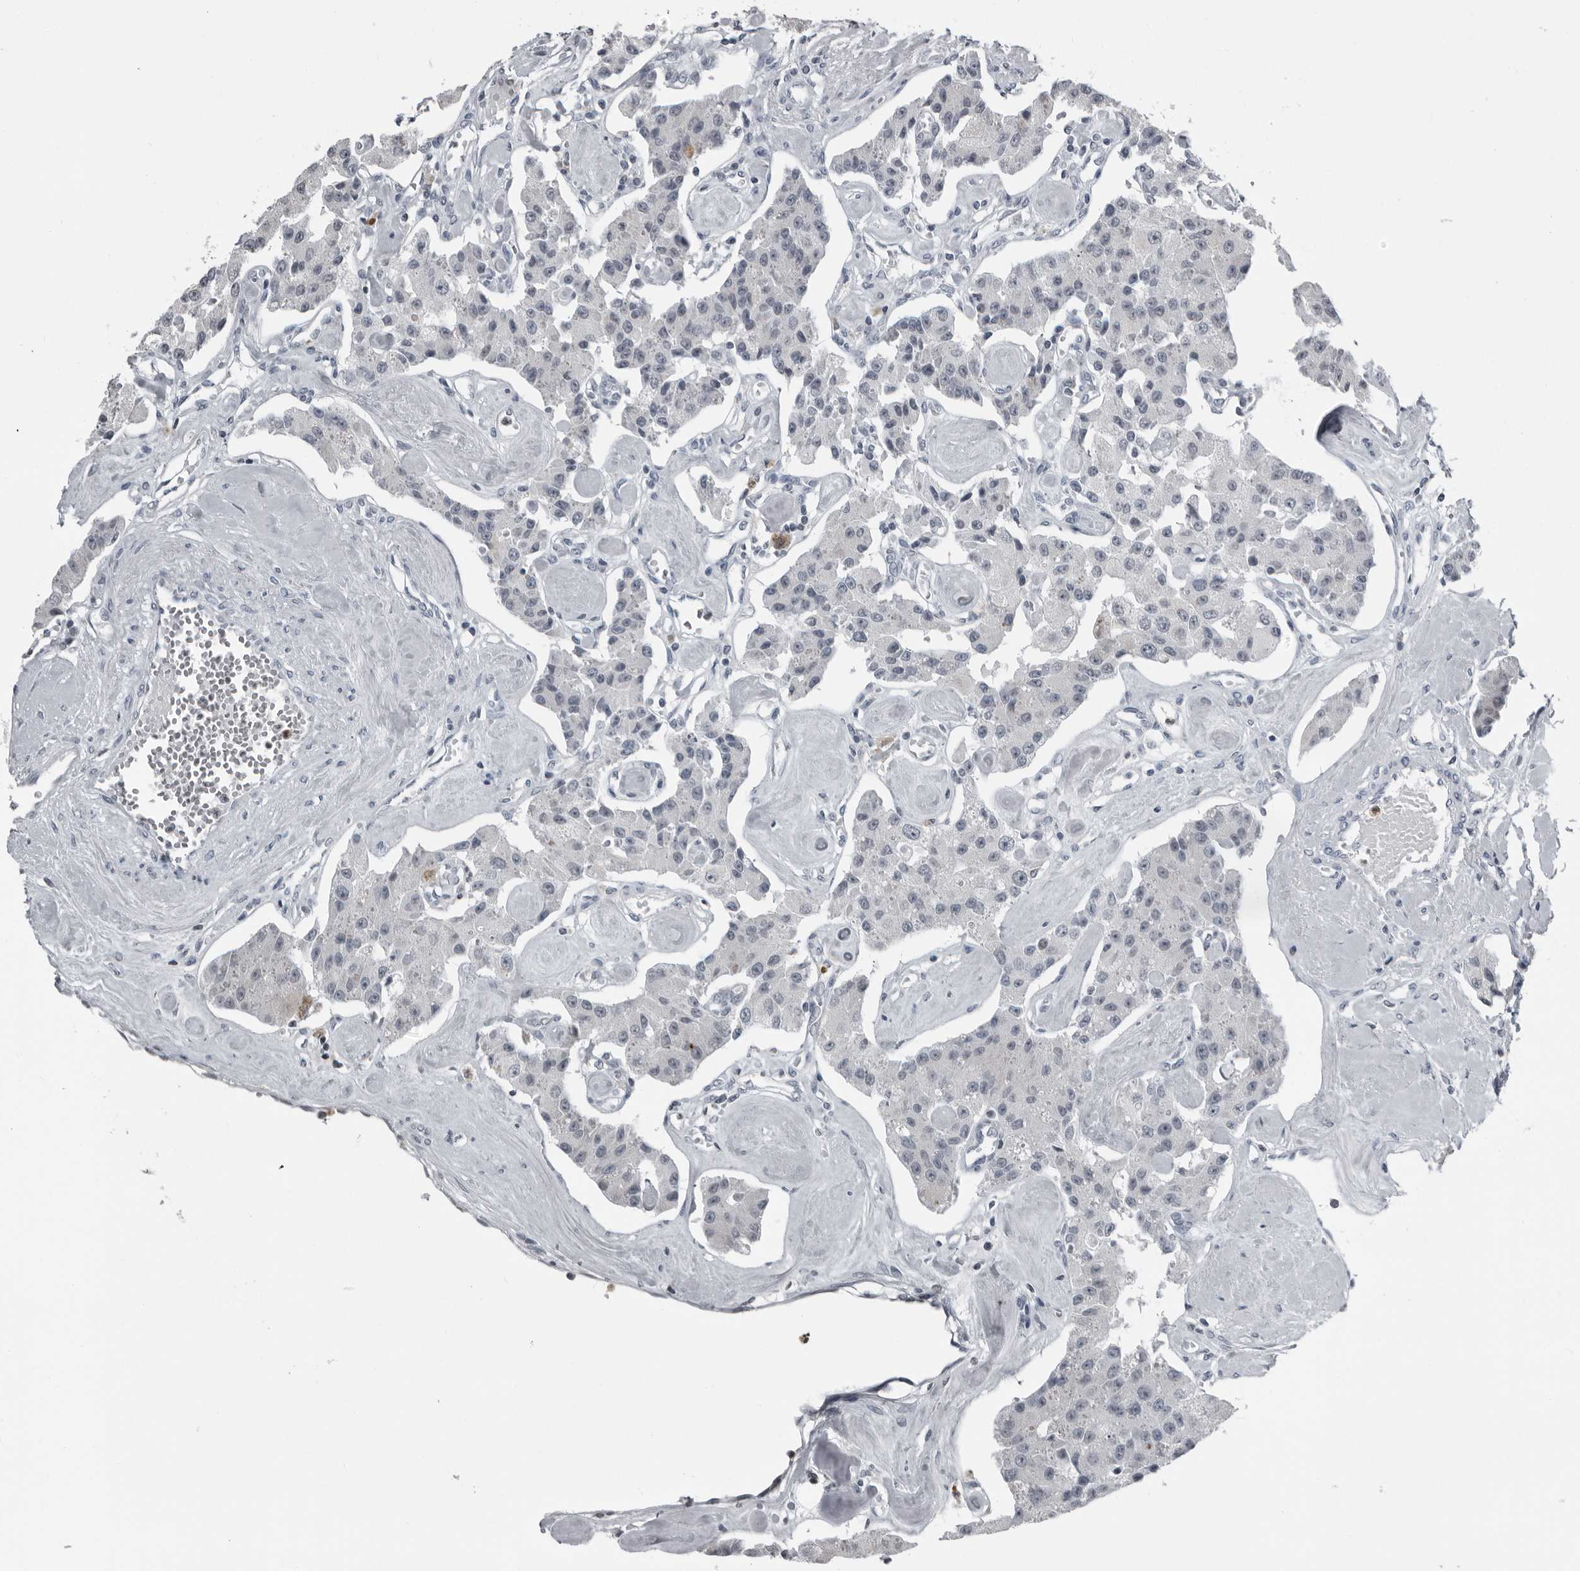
{"staining": {"intensity": "negative", "quantity": "none", "location": "none"}, "tissue": "carcinoid", "cell_type": "Tumor cells", "image_type": "cancer", "snomed": [{"axis": "morphology", "description": "Carcinoid, malignant, NOS"}, {"axis": "topography", "description": "Pancreas"}], "caption": "Carcinoid was stained to show a protein in brown. There is no significant positivity in tumor cells.", "gene": "RTCA", "patient": {"sex": "male", "age": 41}}